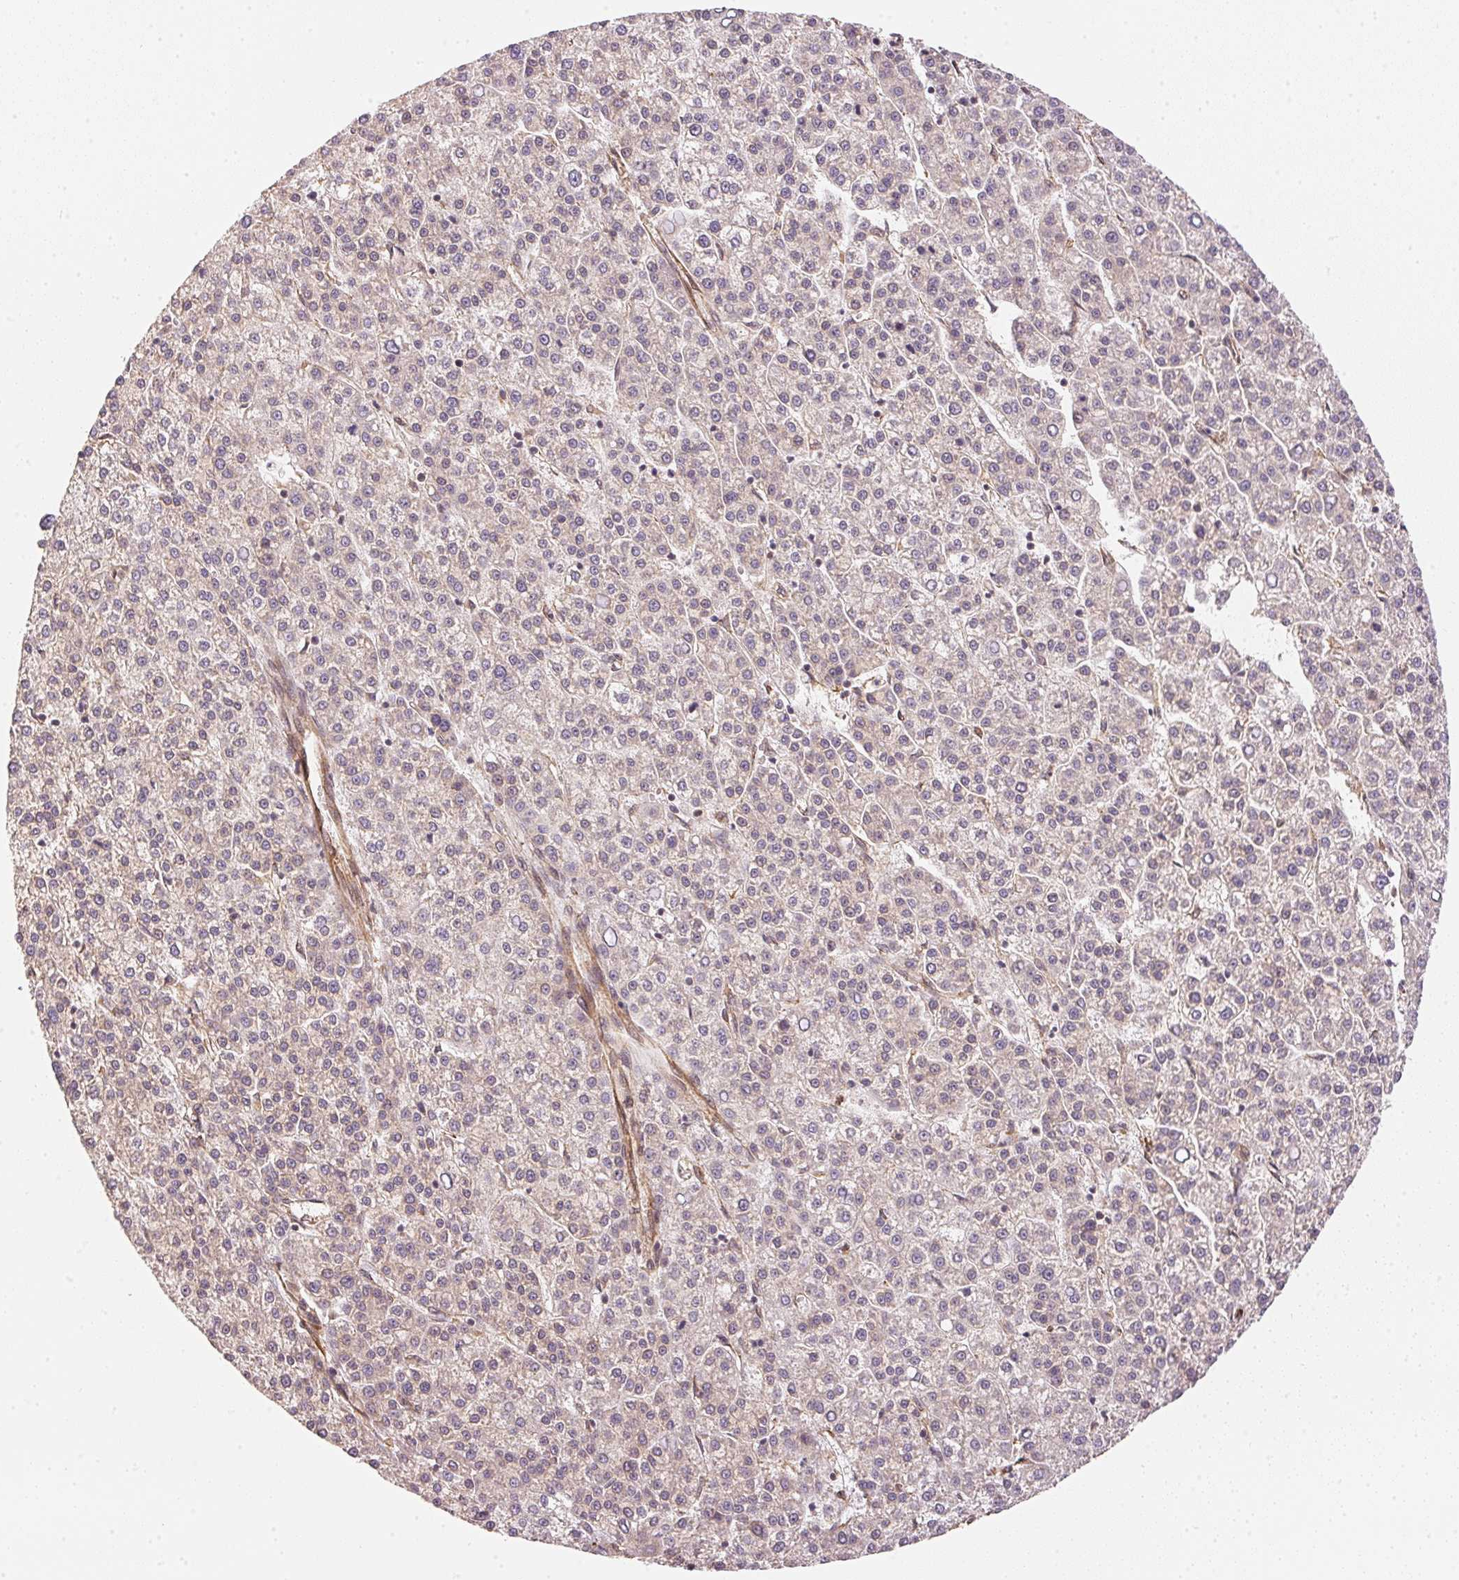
{"staining": {"intensity": "weak", "quantity": "<25%", "location": "cytoplasmic/membranous"}, "tissue": "liver cancer", "cell_type": "Tumor cells", "image_type": "cancer", "snomed": [{"axis": "morphology", "description": "Carcinoma, Hepatocellular, NOS"}, {"axis": "topography", "description": "Liver"}], "caption": "A photomicrograph of liver cancer (hepatocellular carcinoma) stained for a protein reveals no brown staining in tumor cells.", "gene": "STRN4", "patient": {"sex": "female", "age": 58}}